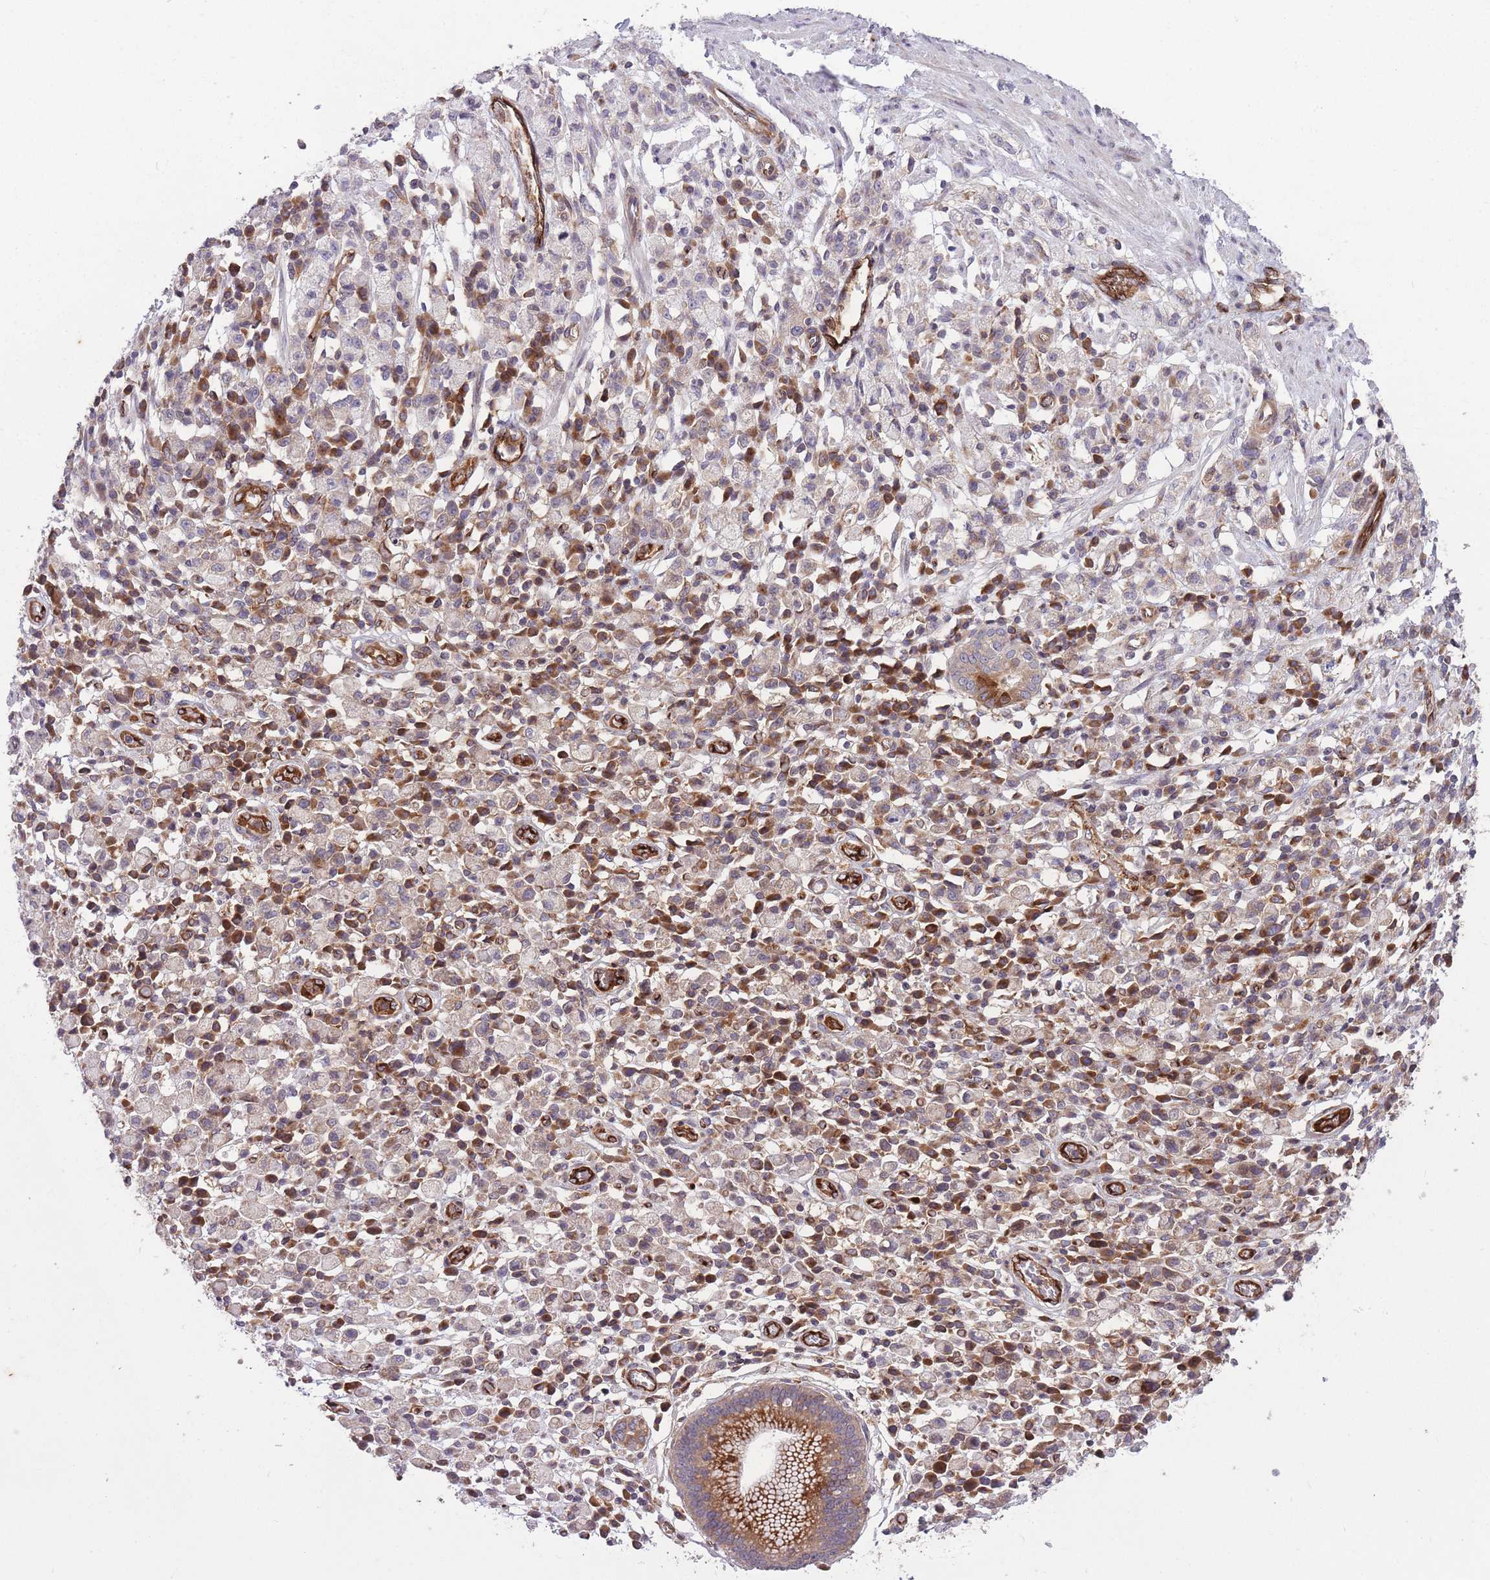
{"staining": {"intensity": "negative", "quantity": "none", "location": "none"}, "tissue": "stomach cancer", "cell_type": "Tumor cells", "image_type": "cancer", "snomed": [{"axis": "morphology", "description": "Adenocarcinoma, NOS"}, {"axis": "topography", "description": "Stomach"}], "caption": "This is an immunohistochemistry micrograph of adenocarcinoma (stomach). There is no staining in tumor cells.", "gene": "CISH", "patient": {"sex": "male", "age": 77}}